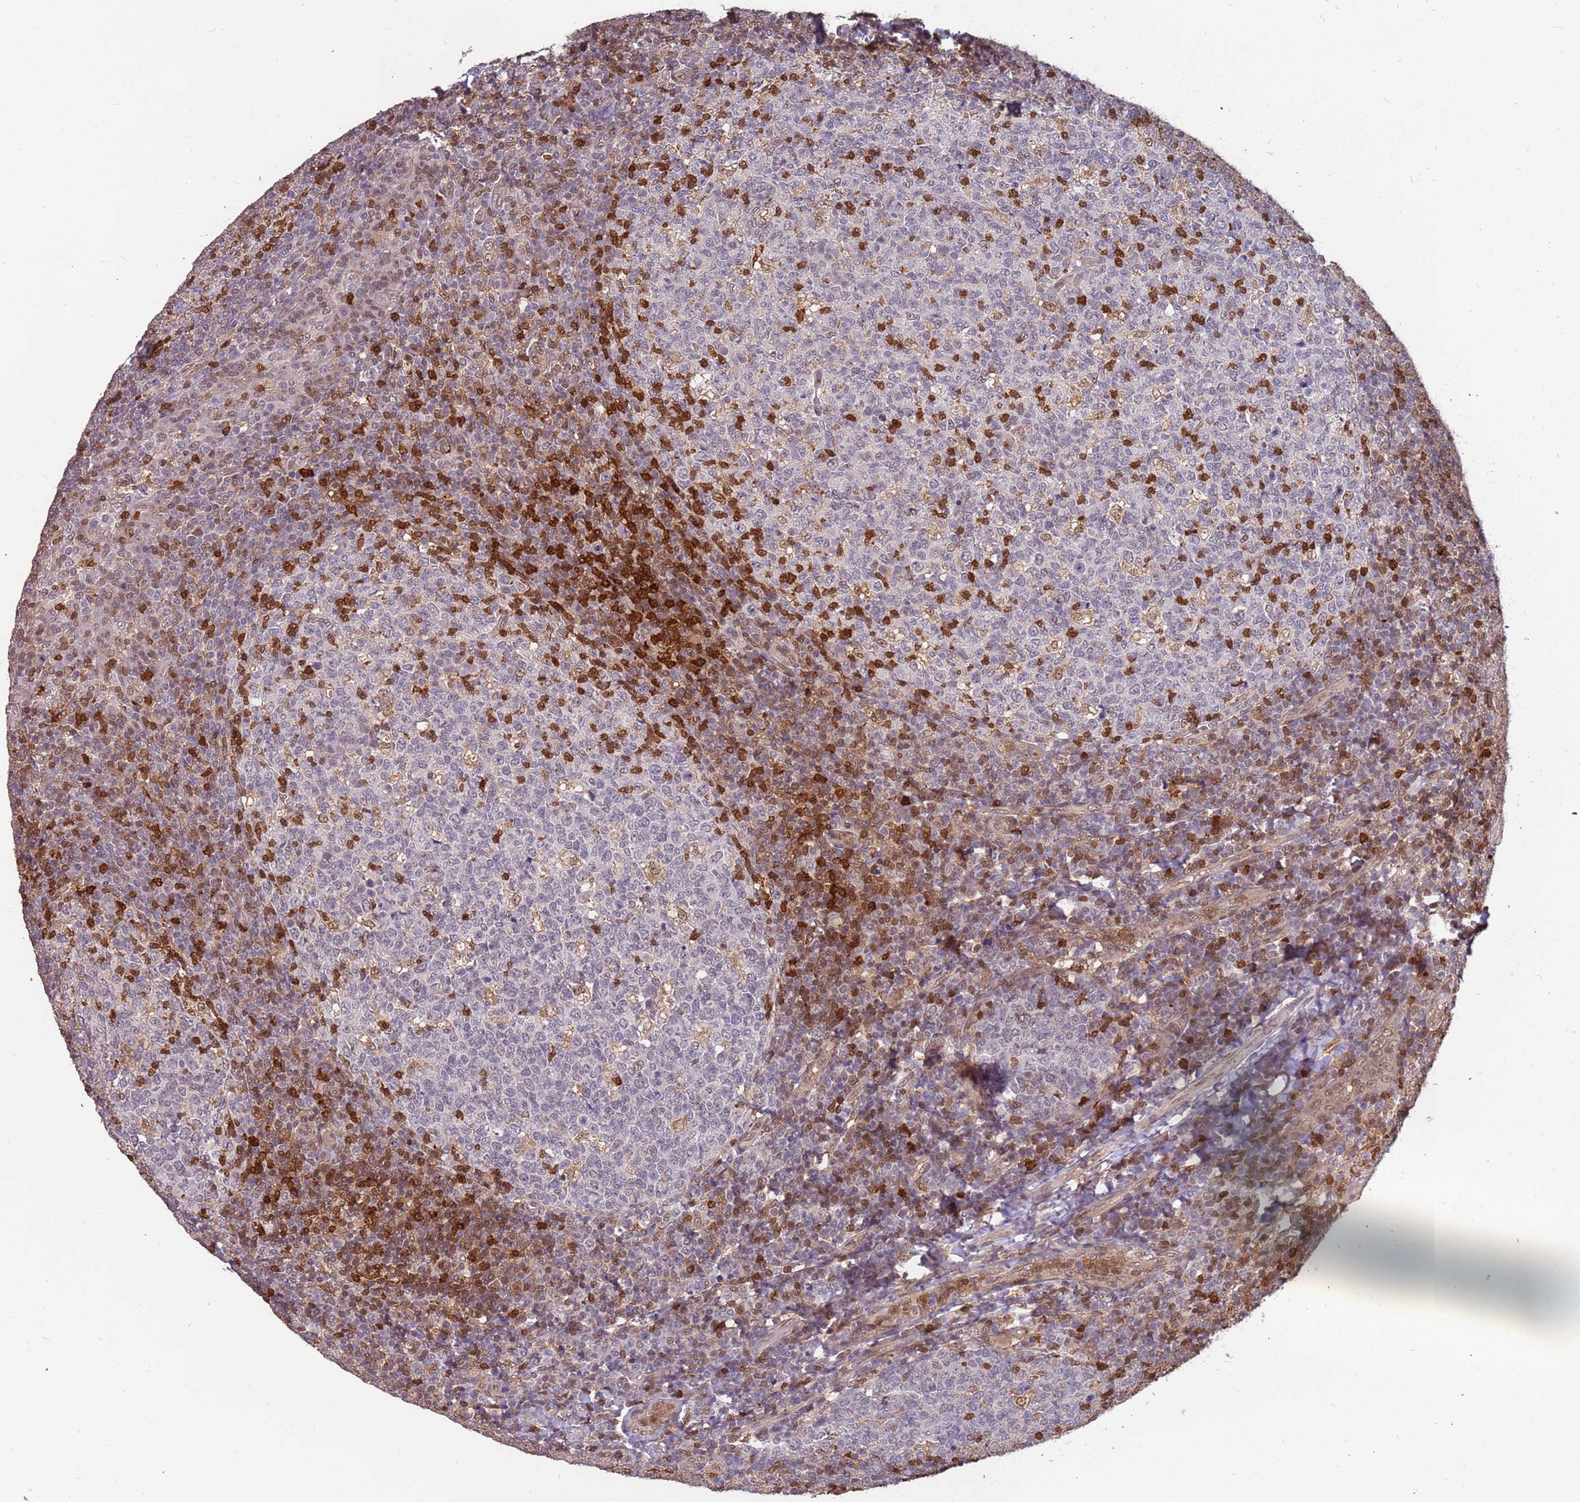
{"staining": {"intensity": "strong", "quantity": "<25%", "location": "nuclear"}, "tissue": "tonsil", "cell_type": "Germinal center cells", "image_type": "normal", "snomed": [{"axis": "morphology", "description": "Normal tissue, NOS"}, {"axis": "topography", "description": "Tonsil"}], "caption": "A brown stain shows strong nuclear positivity of a protein in germinal center cells of normal human tonsil.", "gene": "GBP2", "patient": {"sex": "female", "age": 19}}